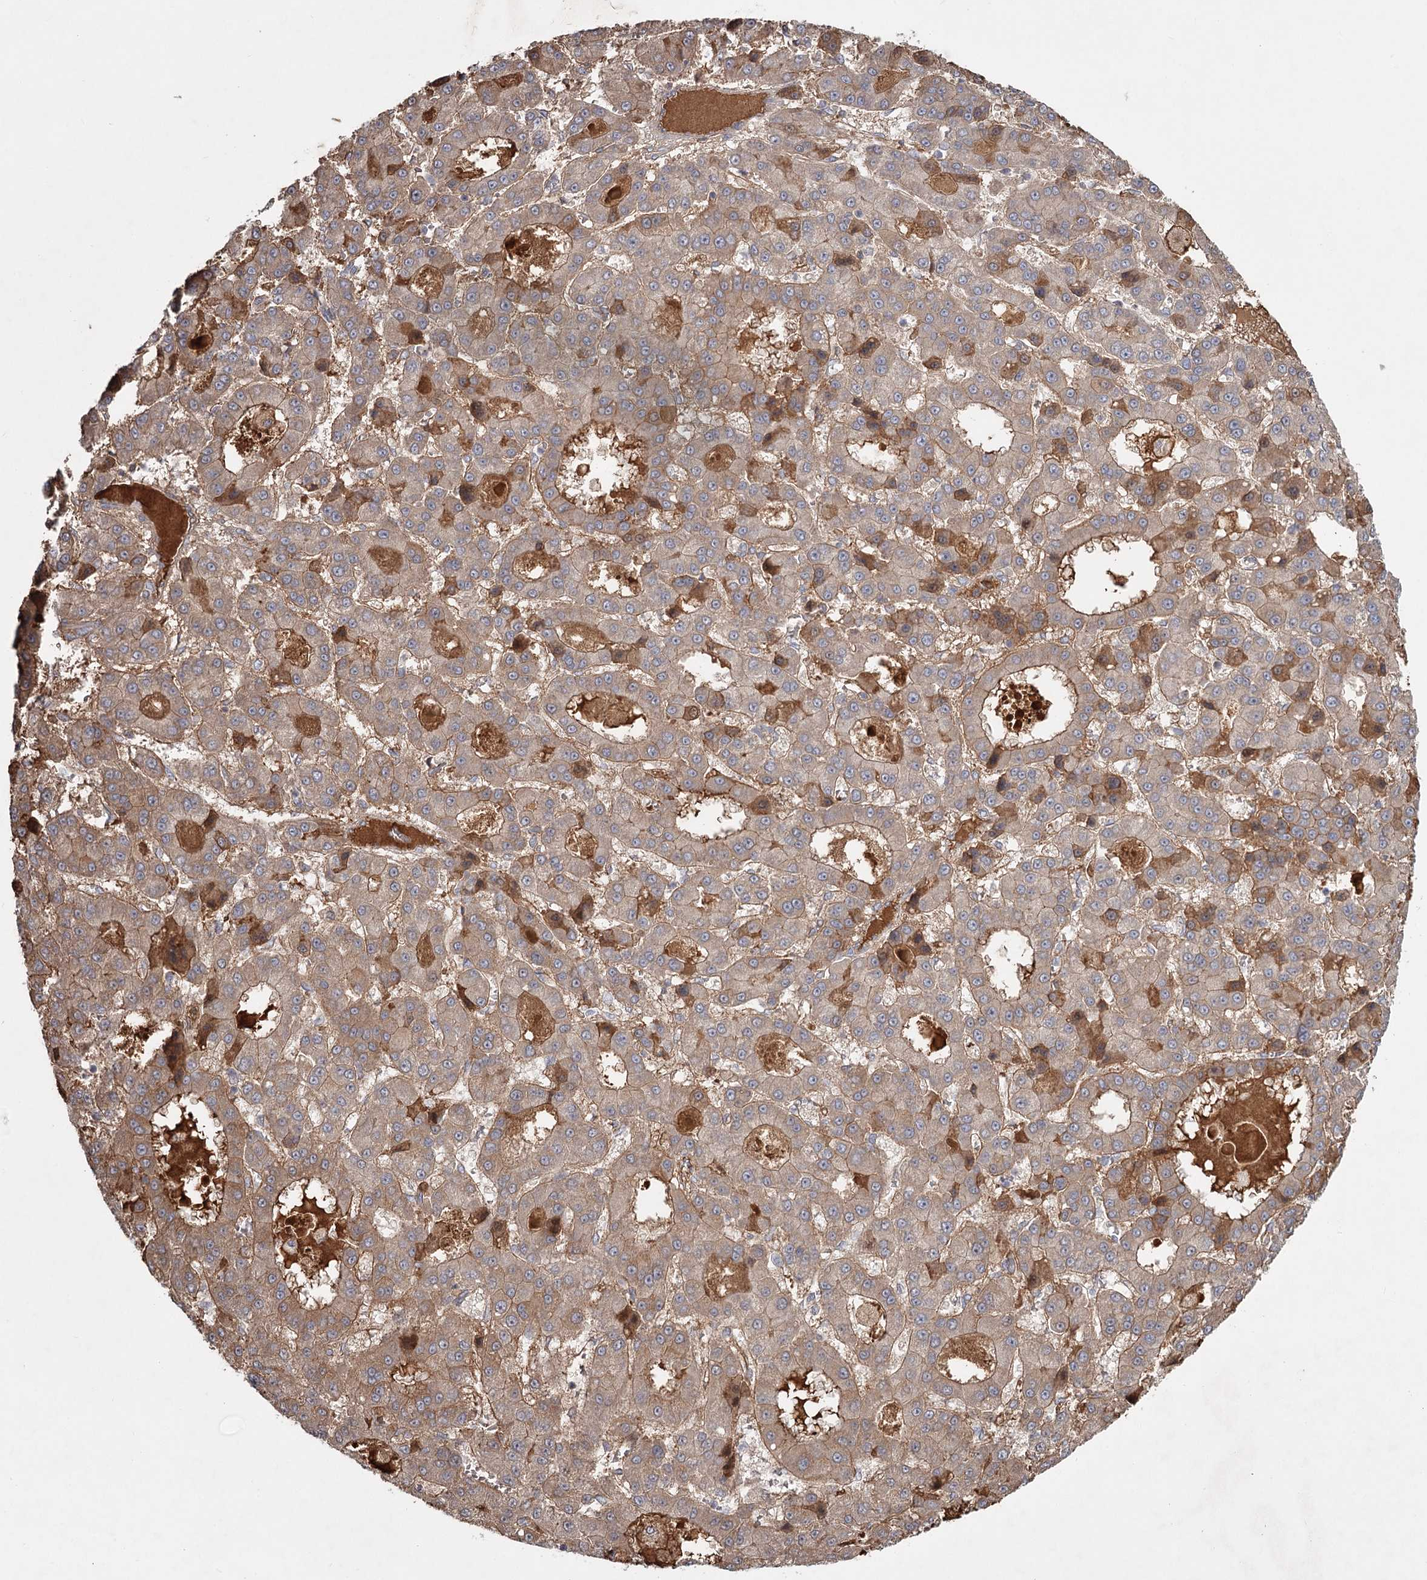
{"staining": {"intensity": "moderate", "quantity": ">75%", "location": "cytoplasmic/membranous"}, "tissue": "liver cancer", "cell_type": "Tumor cells", "image_type": "cancer", "snomed": [{"axis": "morphology", "description": "Carcinoma, Hepatocellular, NOS"}, {"axis": "topography", "description": "Liver"}], "caption": "Protein expression by IHC reveals moderate cytoplasmic/membranous staining in approximately >75% of tumor cells in liver cancer (hepatocellular carcinoma).", "gene": "DHRS9", "patient": {"sex": "male", "age": 70}}